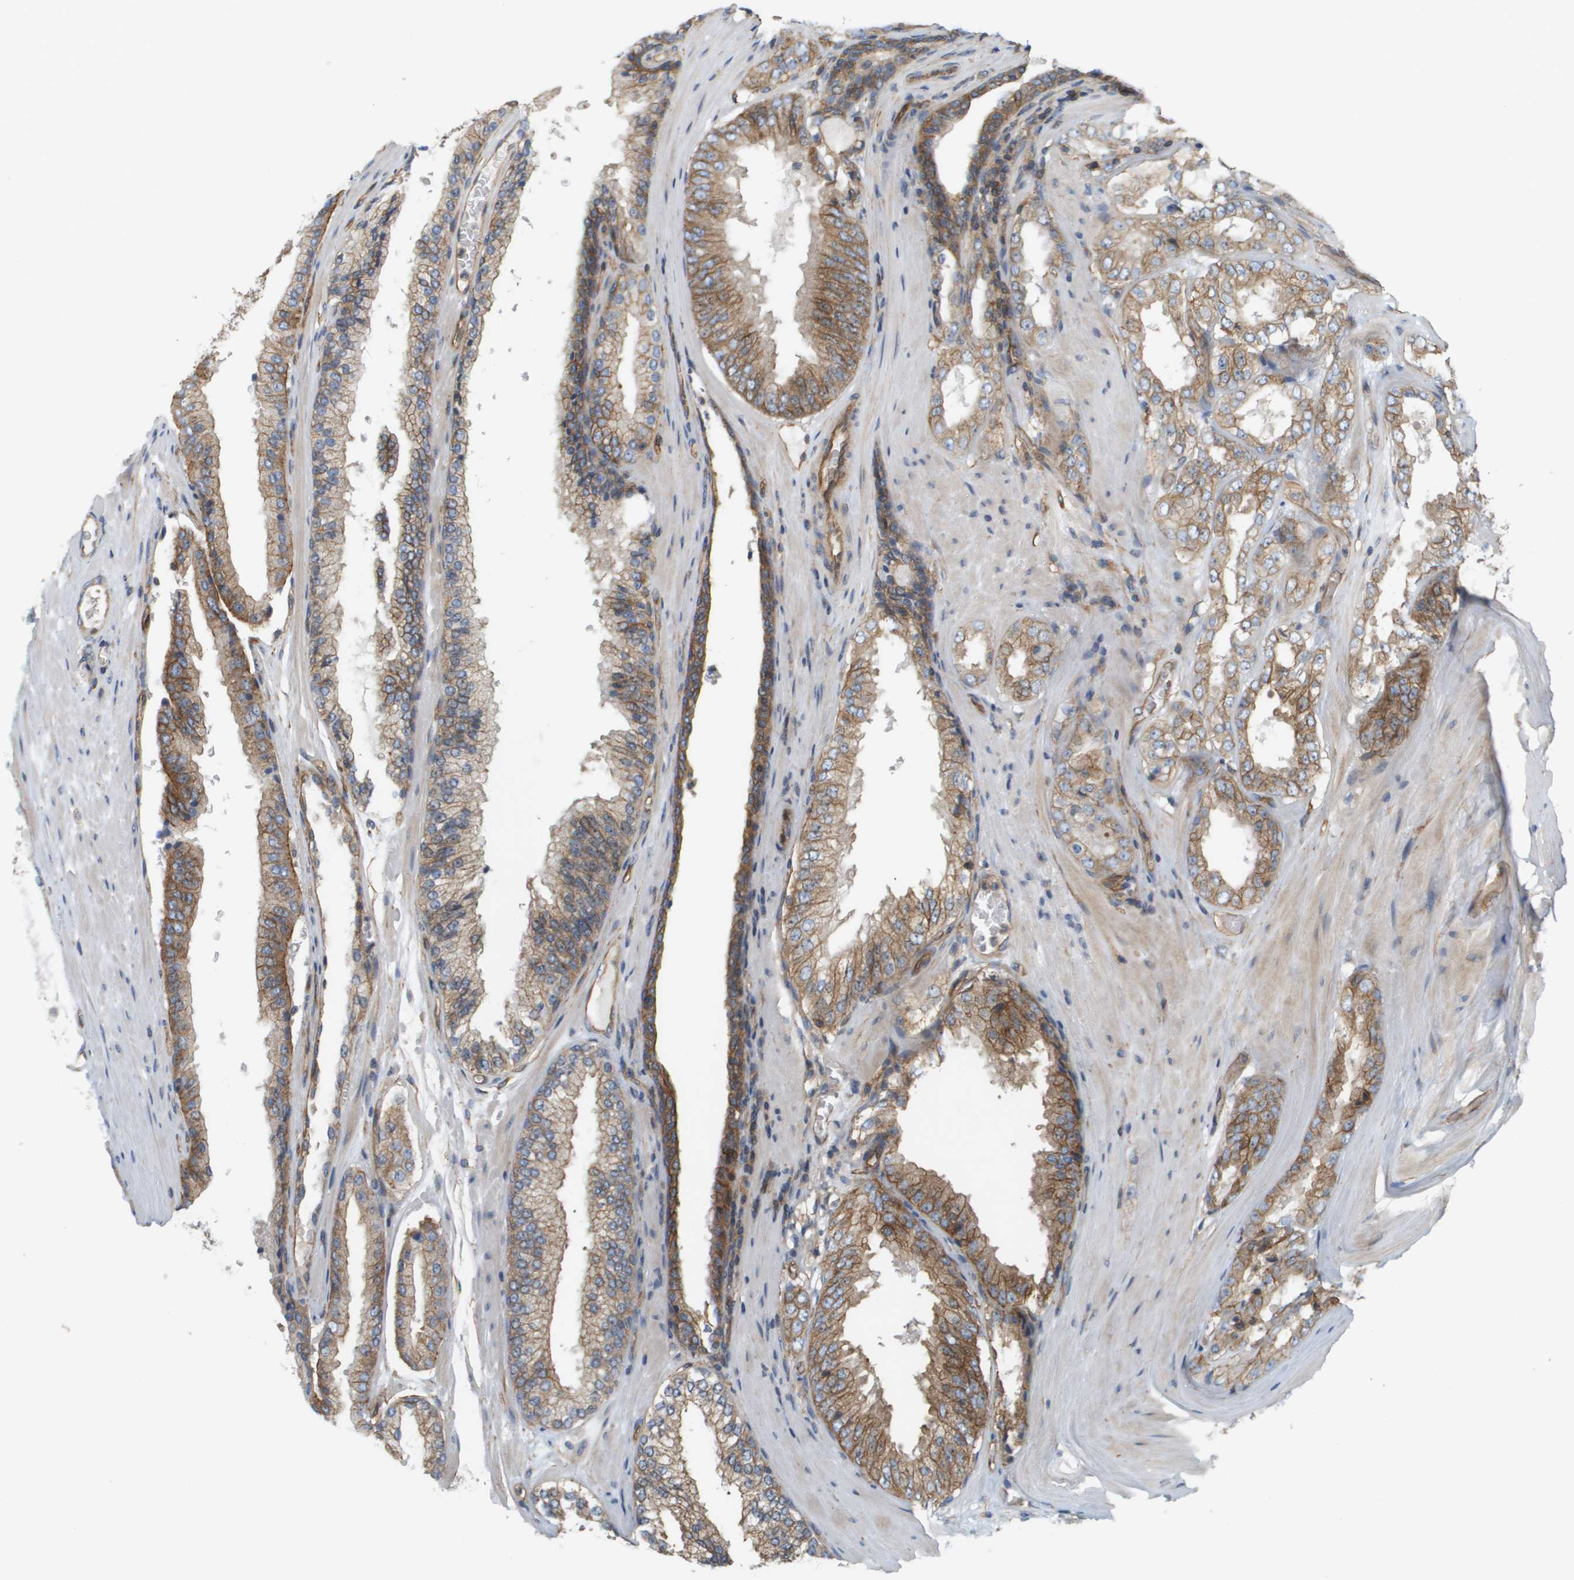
{"staining": {"intensity": "moderate", "quantity": "25%-75%", "location": "cytoplasmic/membranous"}, "tissue": "prostate cancer", "cell_type": "Tumor cells", "image_type": "cancer", "snomed": [{"axis": "morphology", "description": "Adenocarcinoma, High grade"}, {"axis": "topography", "description": "Prostate"}], "caption": "Brown immunohistochemical staining in prostate adenocarcinoma (high-grade) exhibits moderate cytoplasmic/membranous positivity in approximately 25%-75% of tumor cells. The staining was performed using DAB (3,3'-diaminobenzidine), with brown indicating positive protein expression. Nuclei are stained blue with hematoxylin.", "gene": "SGMS2", "patient": {"sex": "male", "age": 65}}